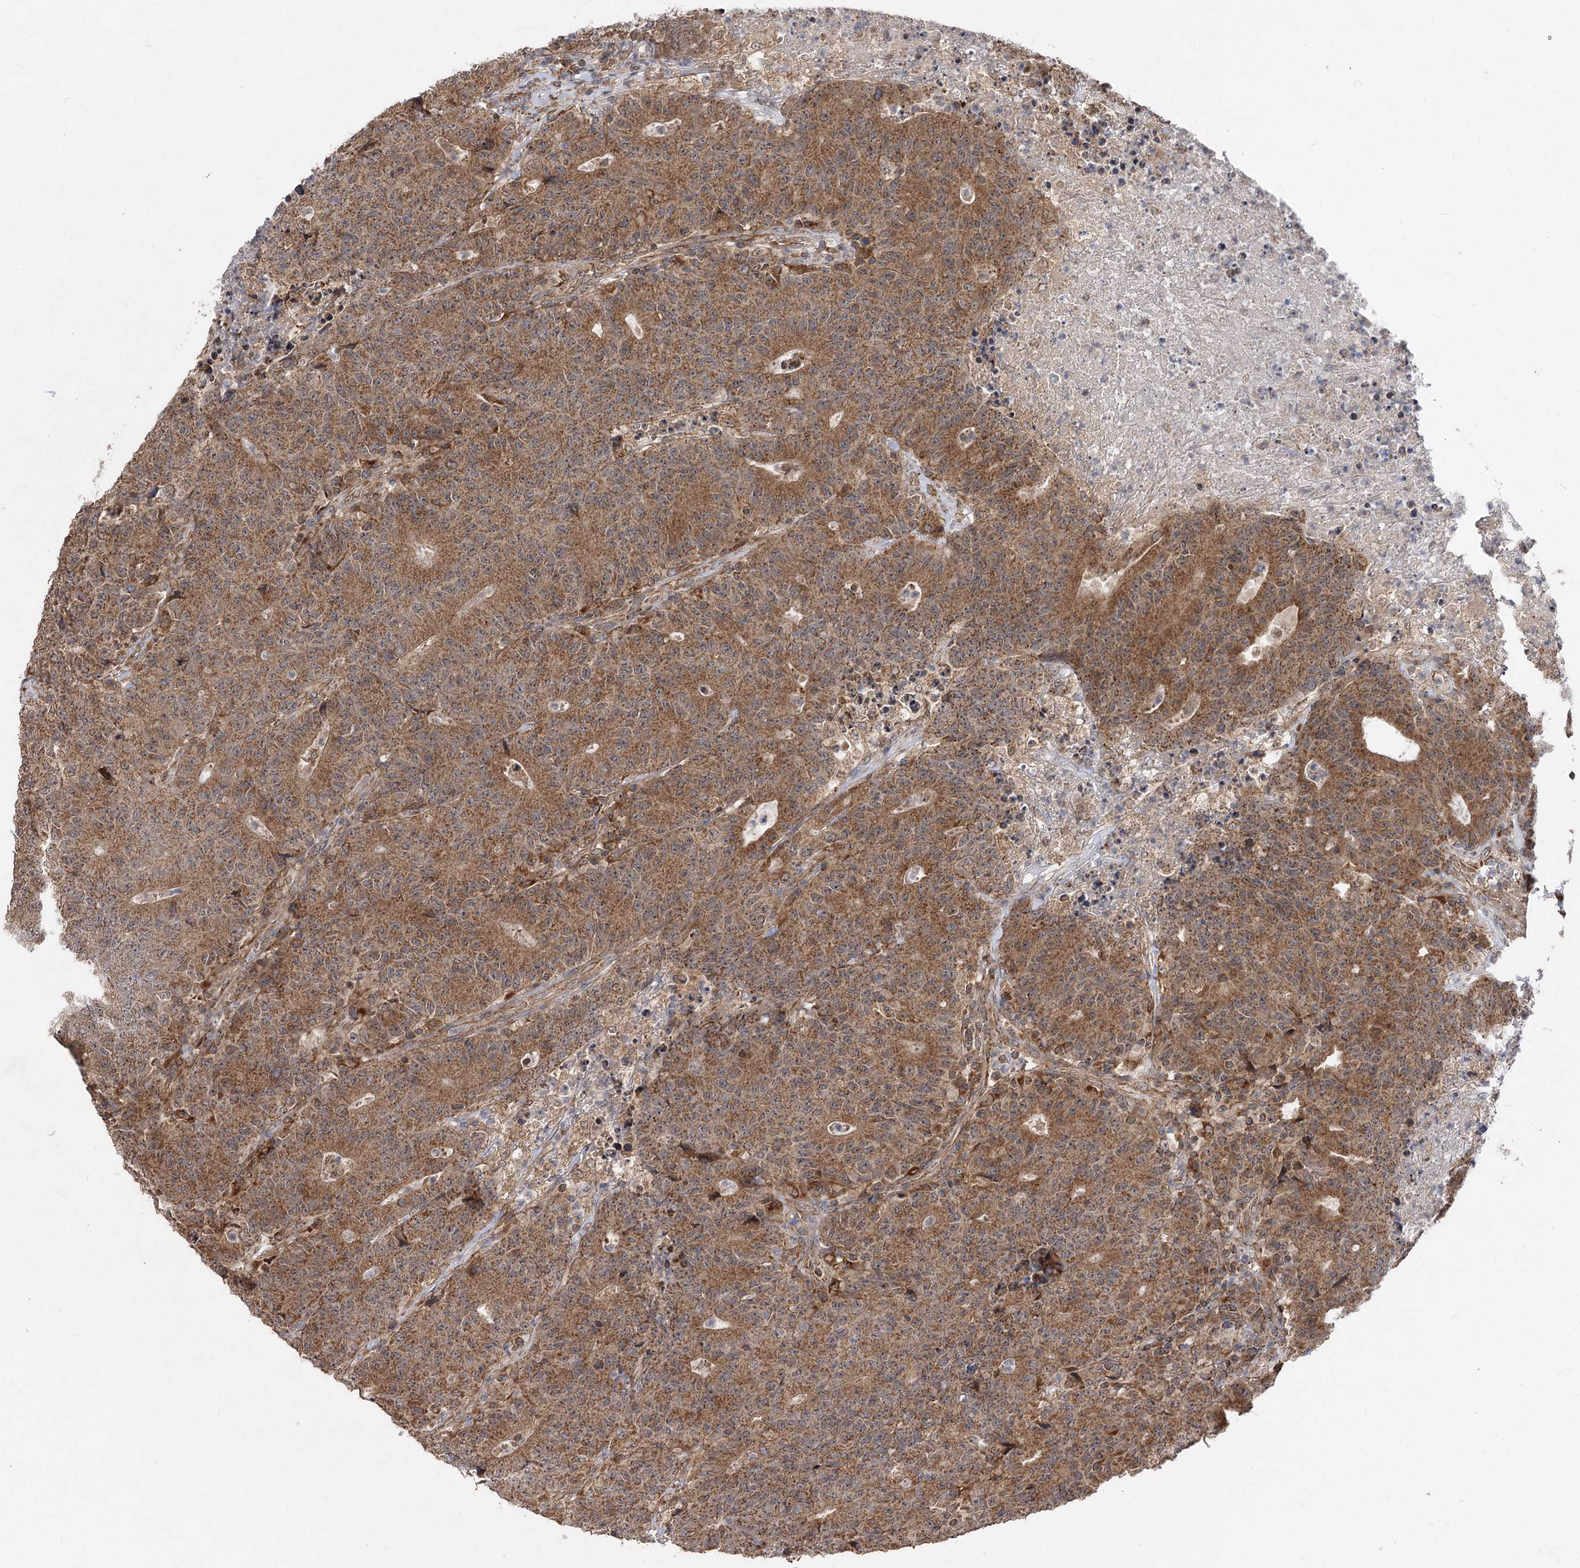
{"staining": {"intensity": "moderate", "quantity": ">75%", "location": "cytoplasmic/membranous"}, "tissue": "colorectal cancer", "cell_type": "Tumor cells", "image_type": "cancer", "snomed": [{"axis": "morphology", "description": "Adenocarcinoma, NOS"}, {"axis": "topography", "description": "Colon"}], "caption": "A high-resolution micrograph shows immunohistochemistry (IHC) staining of colorectal cancer (adenocarcinoma), which reveals moderate cytoplasmic/membranous staining in about >75% of tumor cells. The protein is stained brown, and the nuclei are stained in blue (DAB IHC with brightfield microscopy, high magnification).", "gene": "MINDY3", "patient": {"sex": "female", "age": 75}}